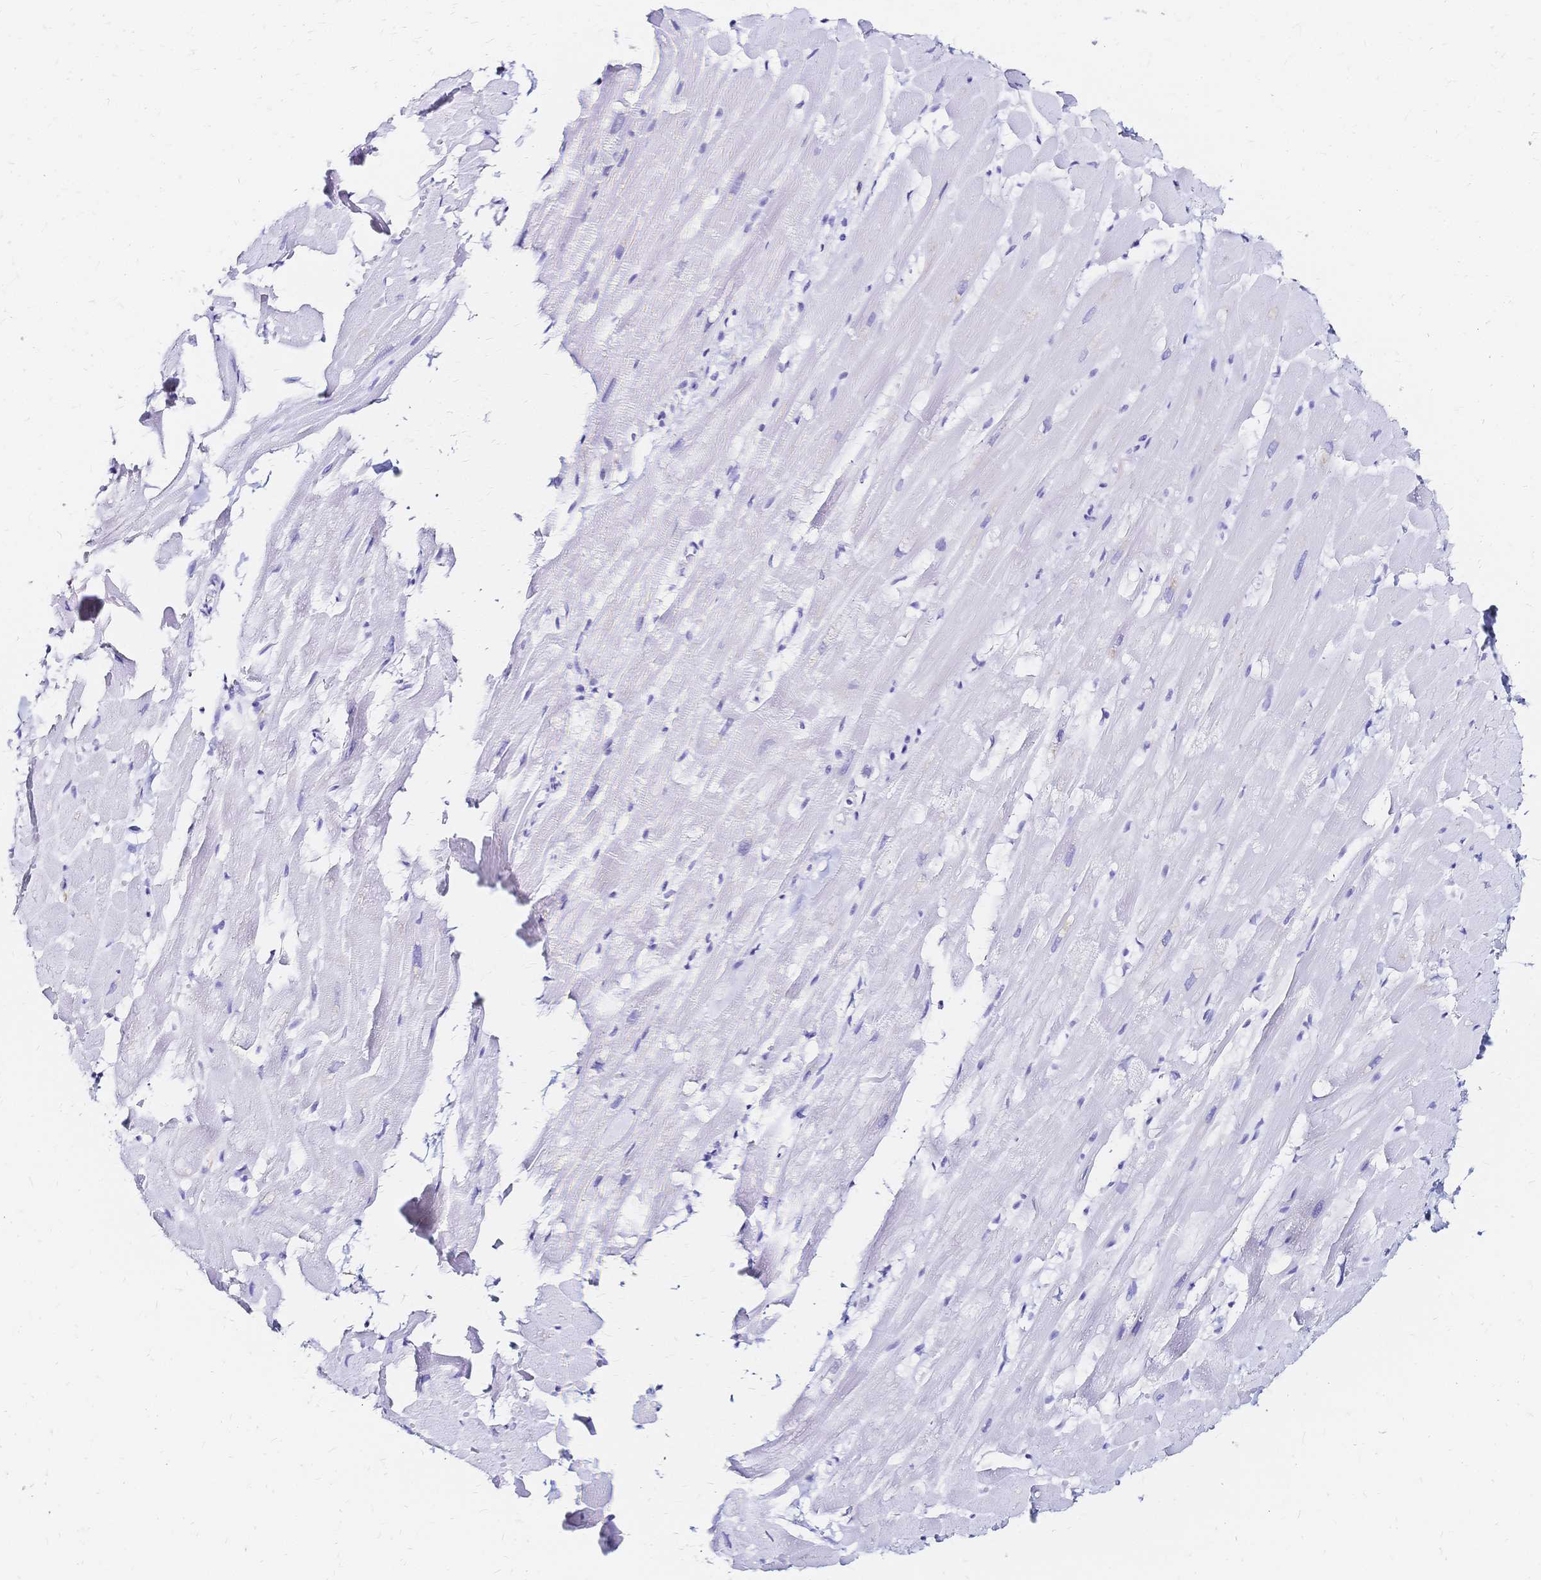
{"staining": {"intensity": "negative", "quantity": "none", "location": "none"}, "tissue": "heart muscle", "cell_type": "Cardiomyocytes", "image_type": "normal", "snomed": [{"axis": "morphology", "description": "Normal tissue, NOS"}, {"axis": "topography", "description": "Heart"}], "caption": "An image of heart muscle stained for a protein exhibits no brown staining in cardiomyocytes.", "gene": "SLC5A1", "patient": {"sex": "male", "age": 37}}